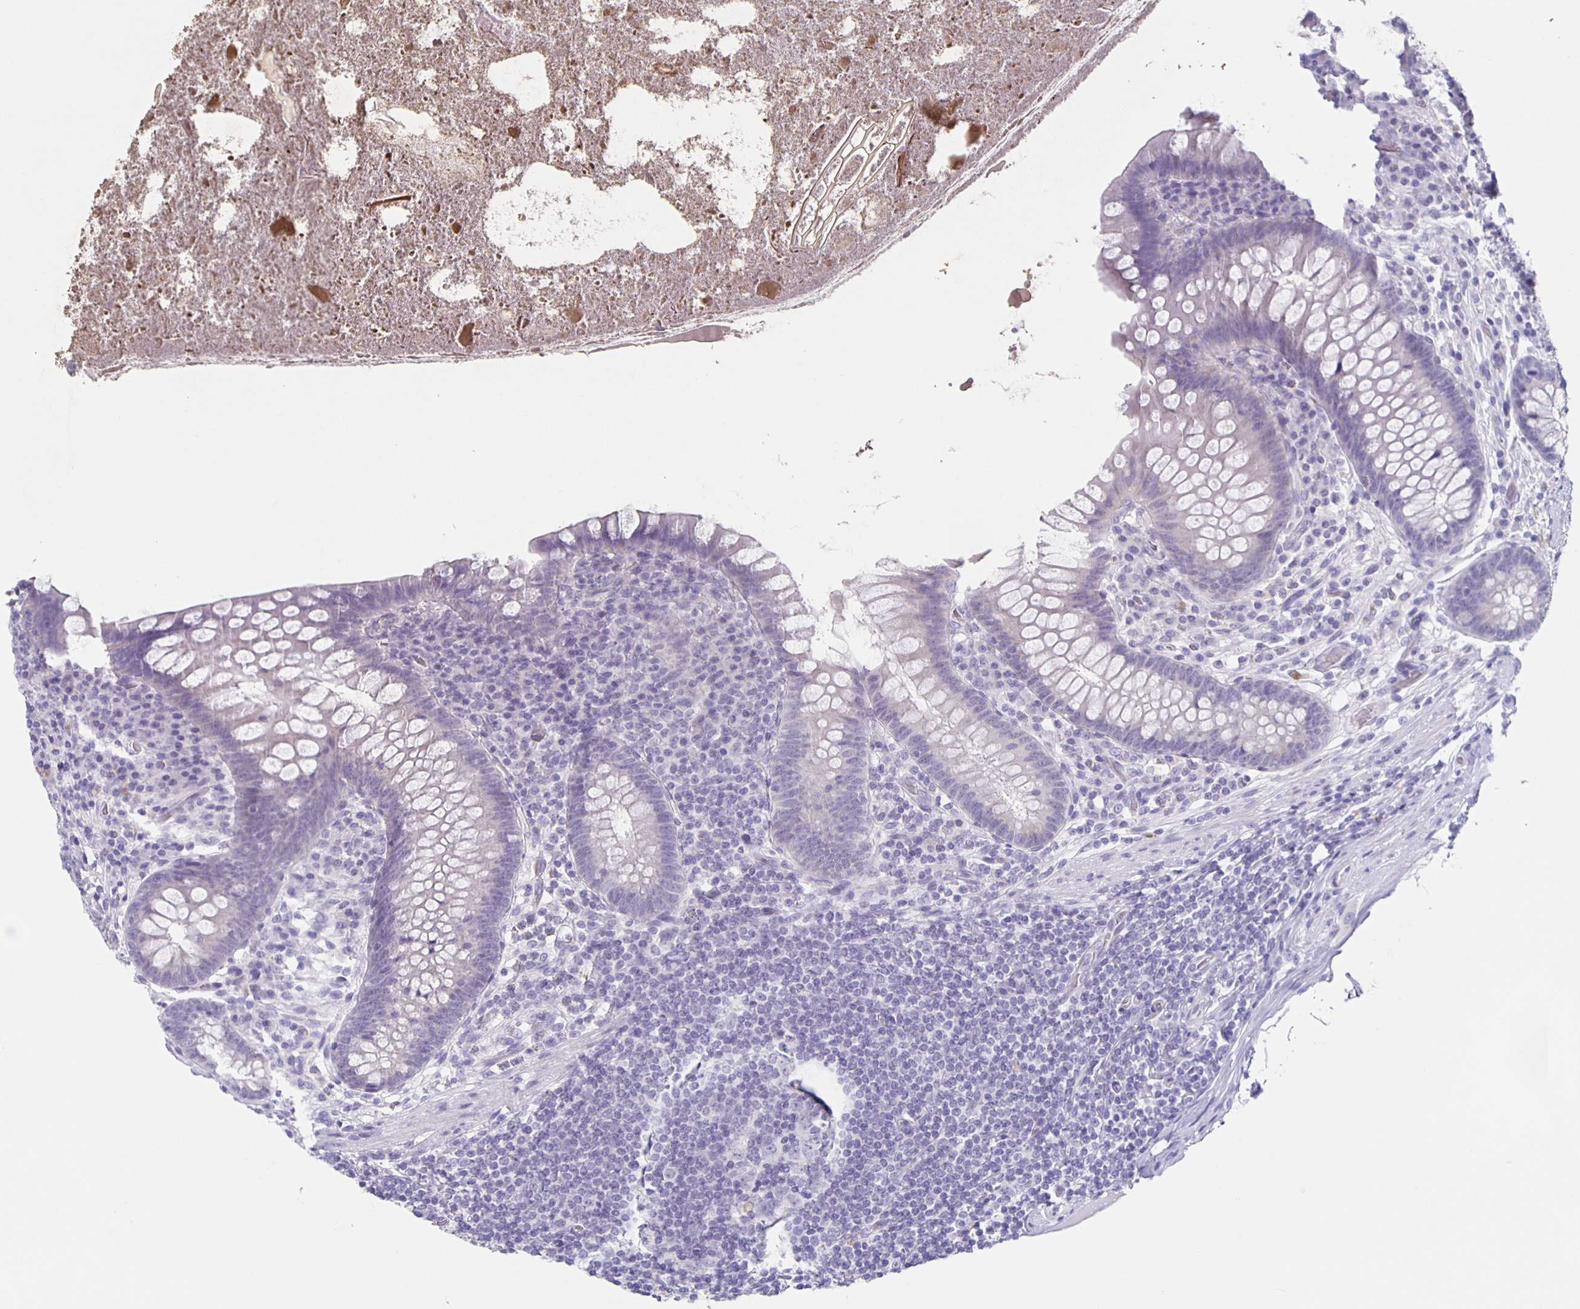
{"staining": {"intensity": "negative", "quantity": "none", "location": "none"}, "tissue": "appendix", "cell_type": "Glandular cells", "image_type": "normal", "snomed": [{"axis": "morphology", "description": "Normal tissue, NOS"}, {"axis": "topography", "description": "Appendix"}], "caption": "The photomicrograph reveals no significant expression in glandular cells of appendix. (DAB immunohistochemistry with hematoxylin counter stain).", "gene": "CARNS1", "patient": {"sex": "male", "age": 71}}